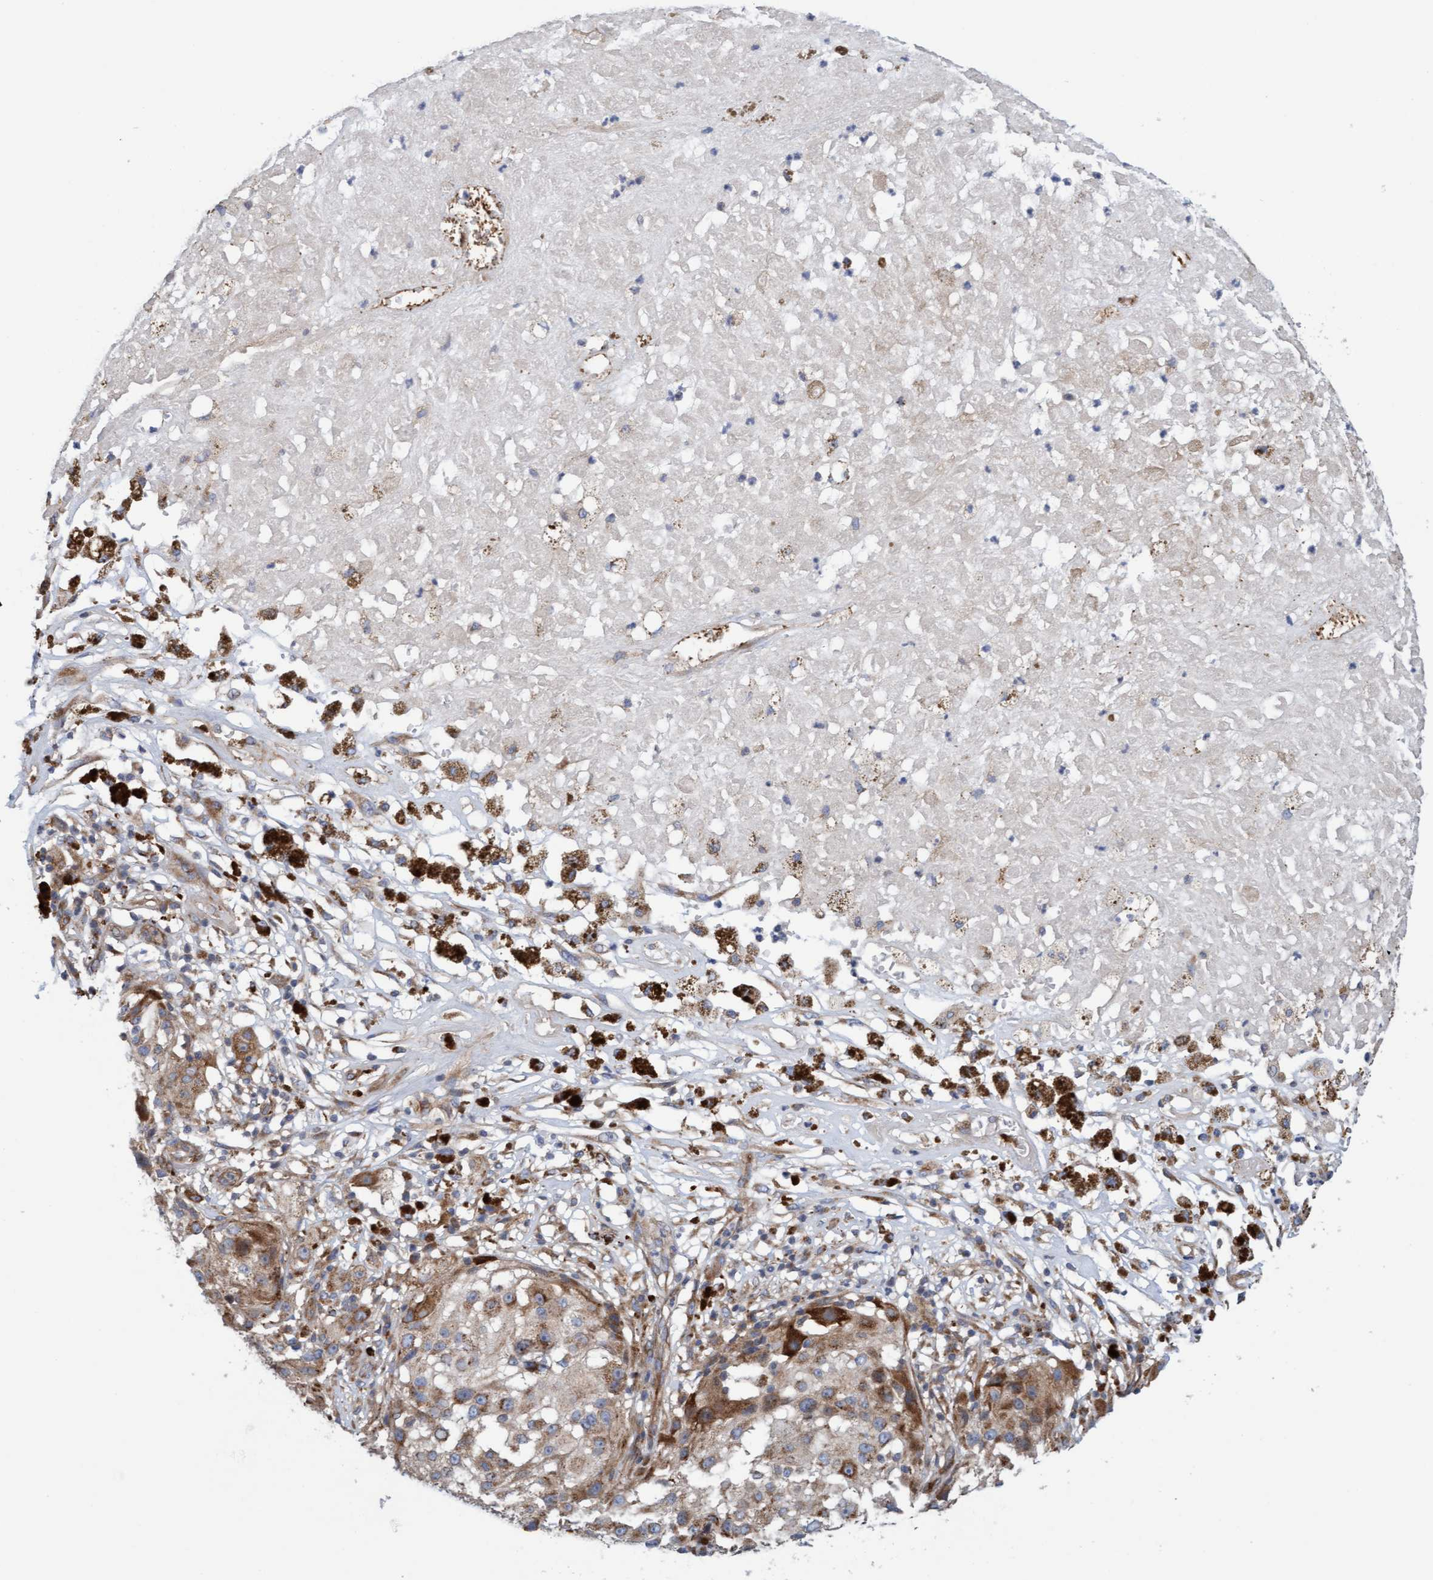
{"staining": {"intensity": "moderate", "quantity": ">75%", "location": "cytoplasmic/membranous"}, "tissue": "melanoma", "cell_type": "Tumor cells", "image_type": "cancer", "snomed": [{"axis": "morphology", "description": "Necrosis, NOS"}, {"axis": "morphology", "description": "Malignant melanoma, NOS"}, {"axis": "topography", "description": "Skin"}], "caption": "Human melanoma stained with a brown dye reveals moderate cytoplasmic/membranous positive positivity in approximately >75% of tumor cells.", "gene": "CDK5RAP3", "patient": {"sex": "female", "age": 87}}